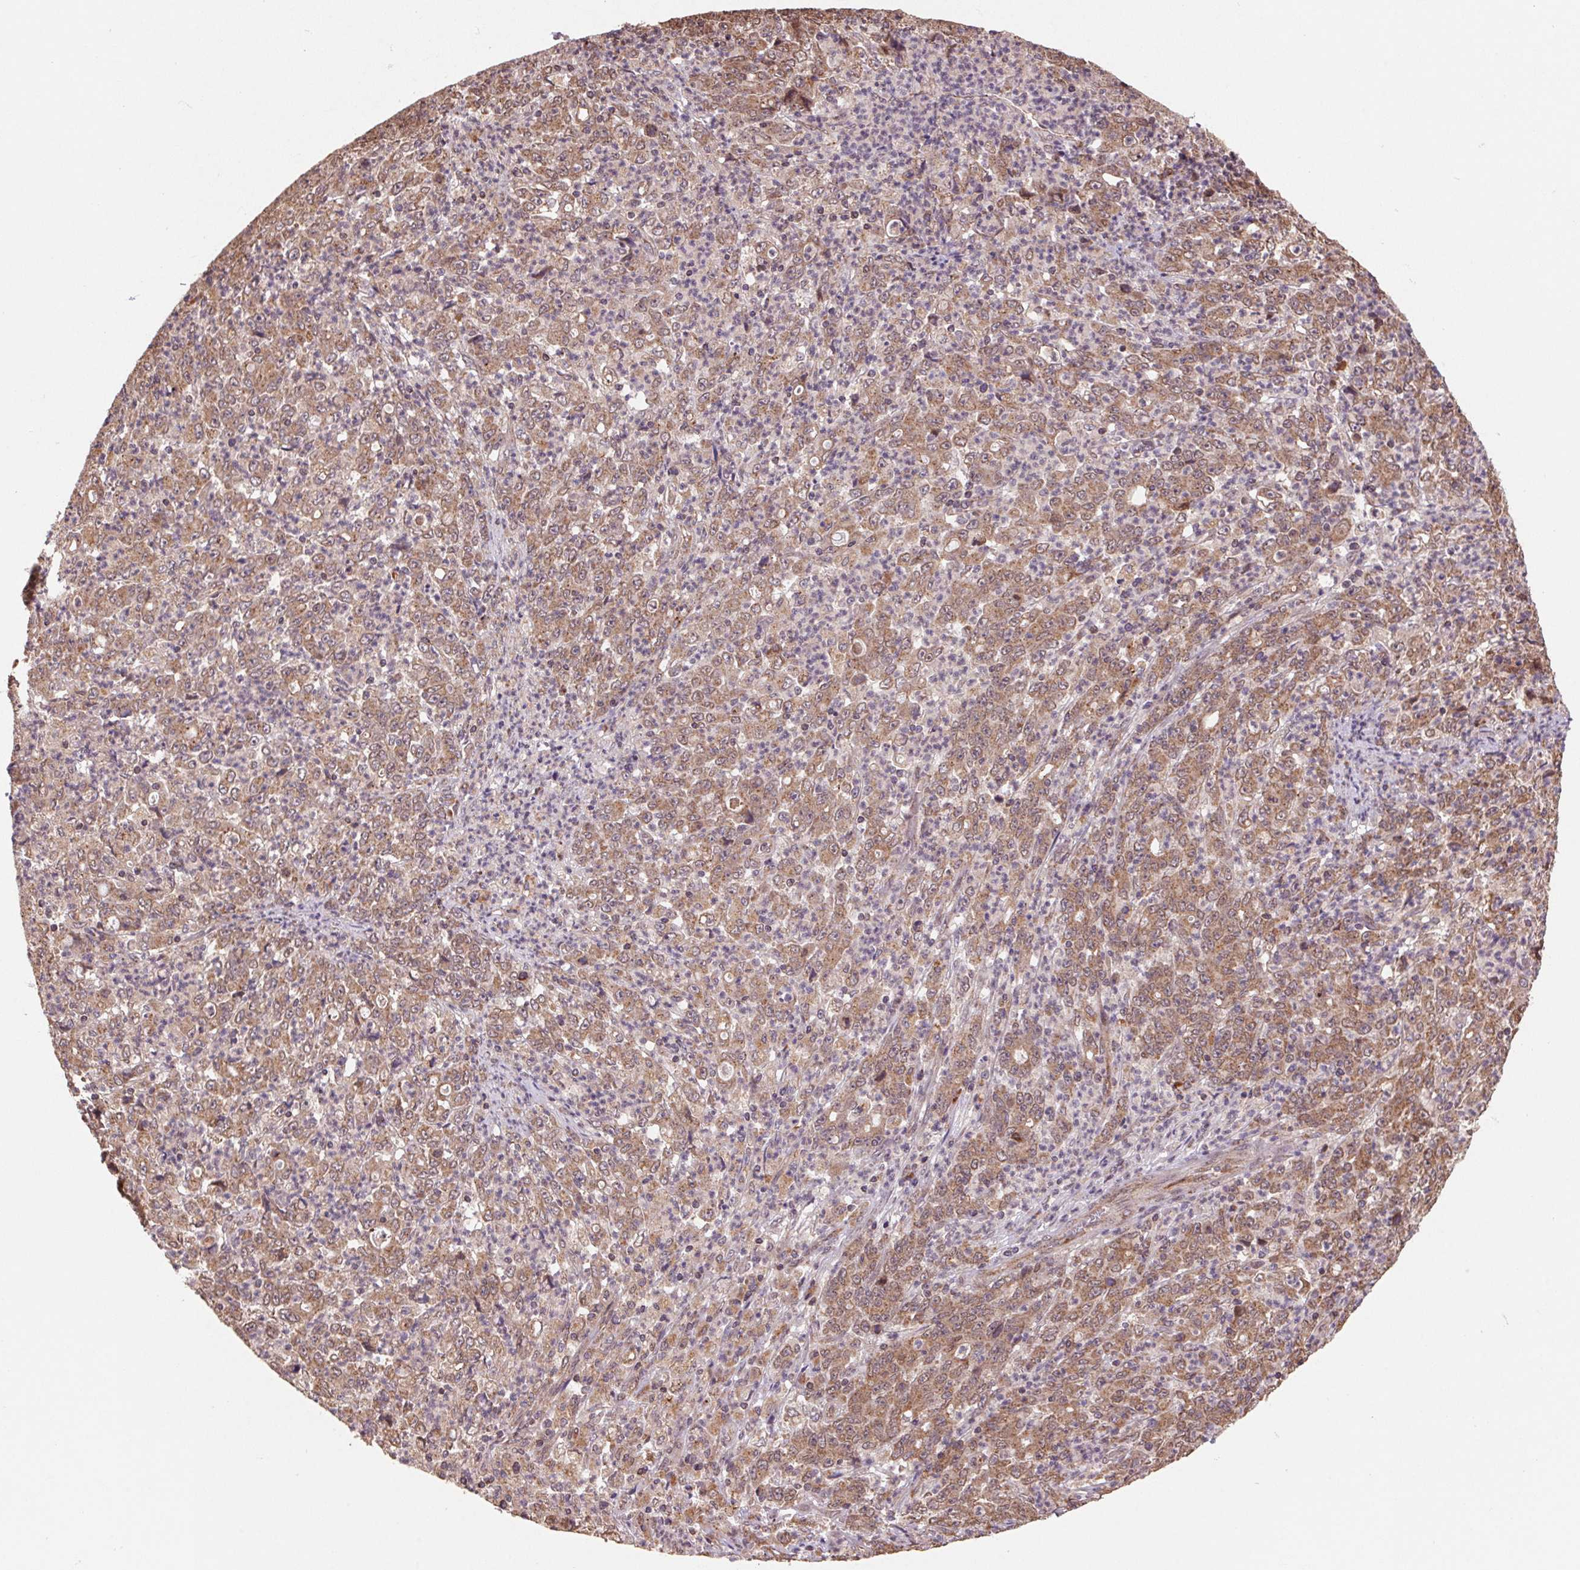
{"staining": {"intensity": "moderate", "quantity": ">75%", "location": "cytoplasmic/membranous"}, "tissue": "stomach cancer", "cell_type": "Tumor cells", "image_type": "cancer", "snomed": [{"axis": "morphology", "description": "Adenocarcinoma, NOS"}, {"axis": "topography", "description": "Stomach, lower"}], "caption": "Immunohistochemistry (IHC) staining of stomach adenocarcinoma, which shows medium levels of moderate cytoplasmic/membranous expression in about >75% of tumor cells indicating moderate cytoplasmic/membranous protein staining. The staining was performed using DAB (3,3'-diaminobenzidine) (brown) for protein detection and nuclei were counterstained in hematoxylin (blue).", "gene": "PDHA1", "patient": {"sex": "female", "age": 71}}